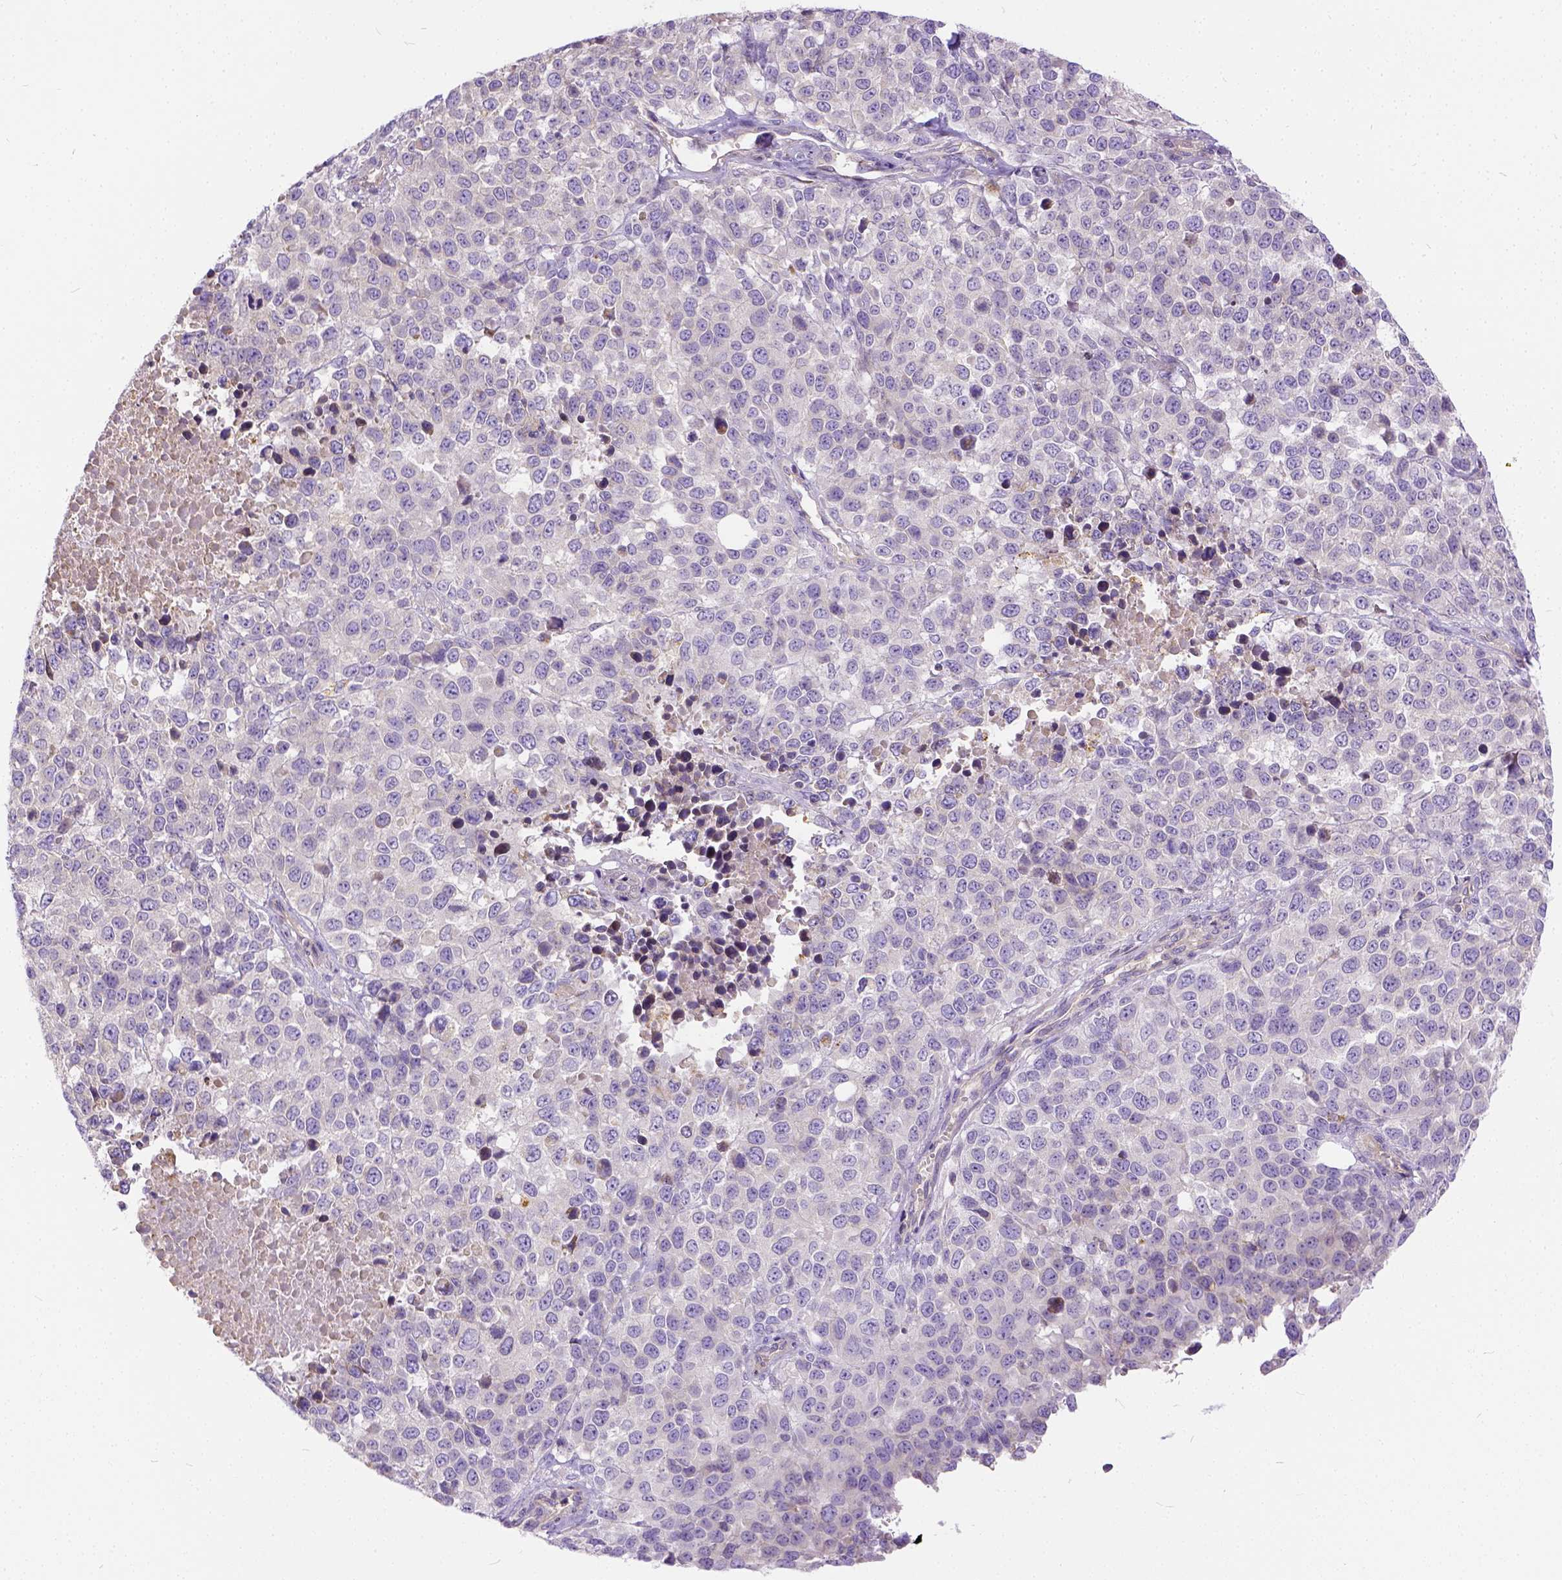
{"staining": {"intensity": "negative", "quantity": "none", "location": "none"}, "tissue": "melanoma", "cell_type": "Tumor cells", "image_type": "cancer", "snomed": [{"axis": "morphology", "description": "Malignant melanoma, Metastatic site"}, {"axis": "topography", "description": "Skin"}], "caption": "This is an immunohistochemistry (IHC) image of human malignant melanoma (metastatic site). There is no positivity in tumor cells.", "gene": "CADM4", "patient": {"sex": "male", "age": 84}}